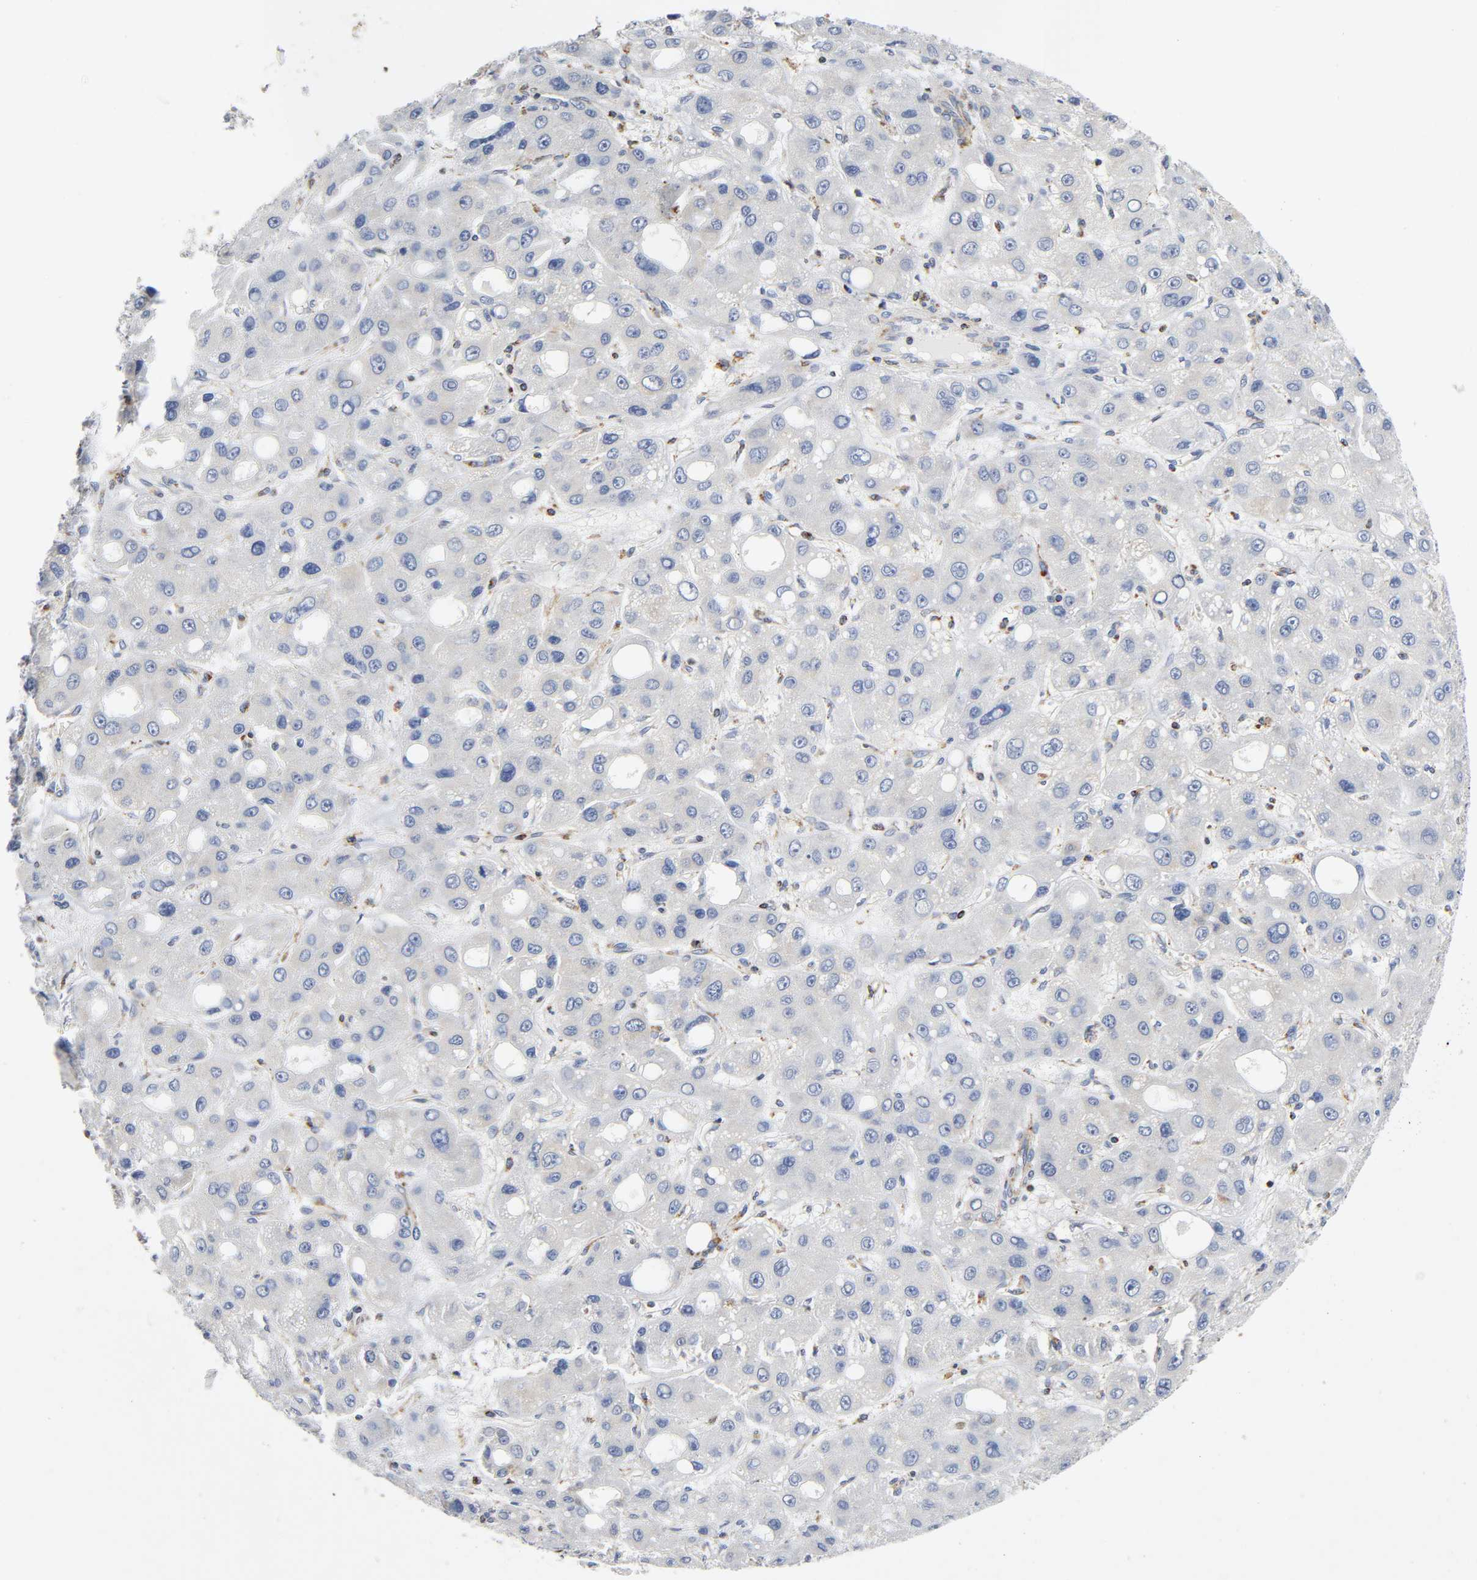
{"staining": {"intensity": "negative", "quantity": "none", "location": "none"}, "tissue": "liver cancer", "cell_type": "Tumor cells", "image_type": "cancer", "snomed": [{"axis": "morphology", "description": "Carcinoma, Hepatocellular, NOS"}, {"axis": "topography", "description": "Liver"}], "caption": "The IHC image has no significant expression in tumor cells of liver cancer (hepatocellular carcinoma) tissue. (DAB immunohistochemistry visualized using brightfield microscopy, high magnification).", "gene": "BAK1", "patient": {"sex": "male", "age": 55}}